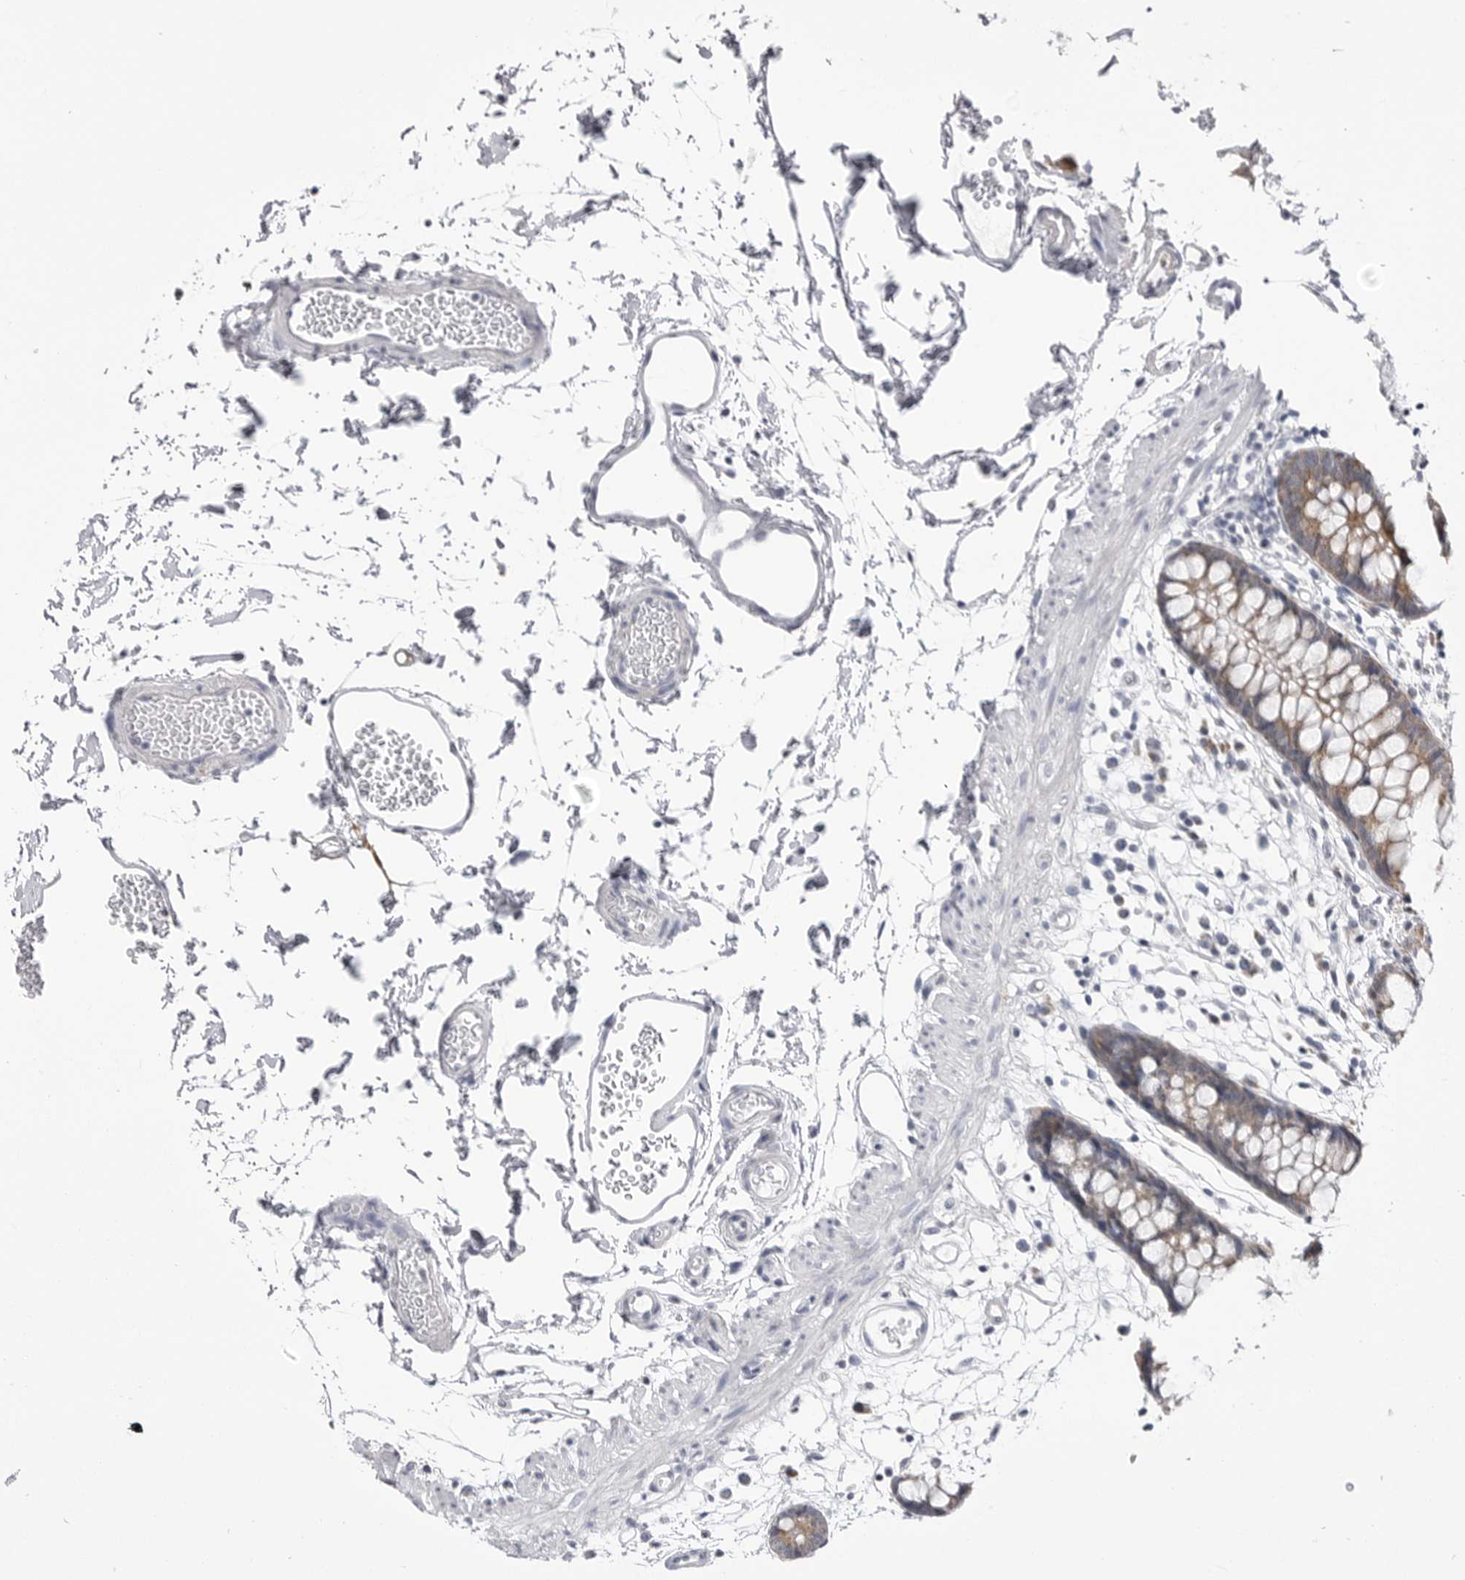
{"staining": {"intensity": "negative", "quantity": "none", "location": "none"}, "tissue": "colon", "cell_type": "Endothelial cells", "image_type": "normal", "snomed": [{"axis": "morphology", "description": "Normal tissue, NOS"}, {"axis": "topography", "description": "Colon"}], "caption": "Immunohistochemical staining of unremarkable human colon exhibits no significant staining in endothelial cells. The staining was performed using DAB (3,3'-diaminobenzidine) to visualize the protein expression in brown, while the nuclei were stained in blue with hematoxylin (Magnification: 20x).", "gene": "FH", "patient": {"sex": "male", "age": 56}}